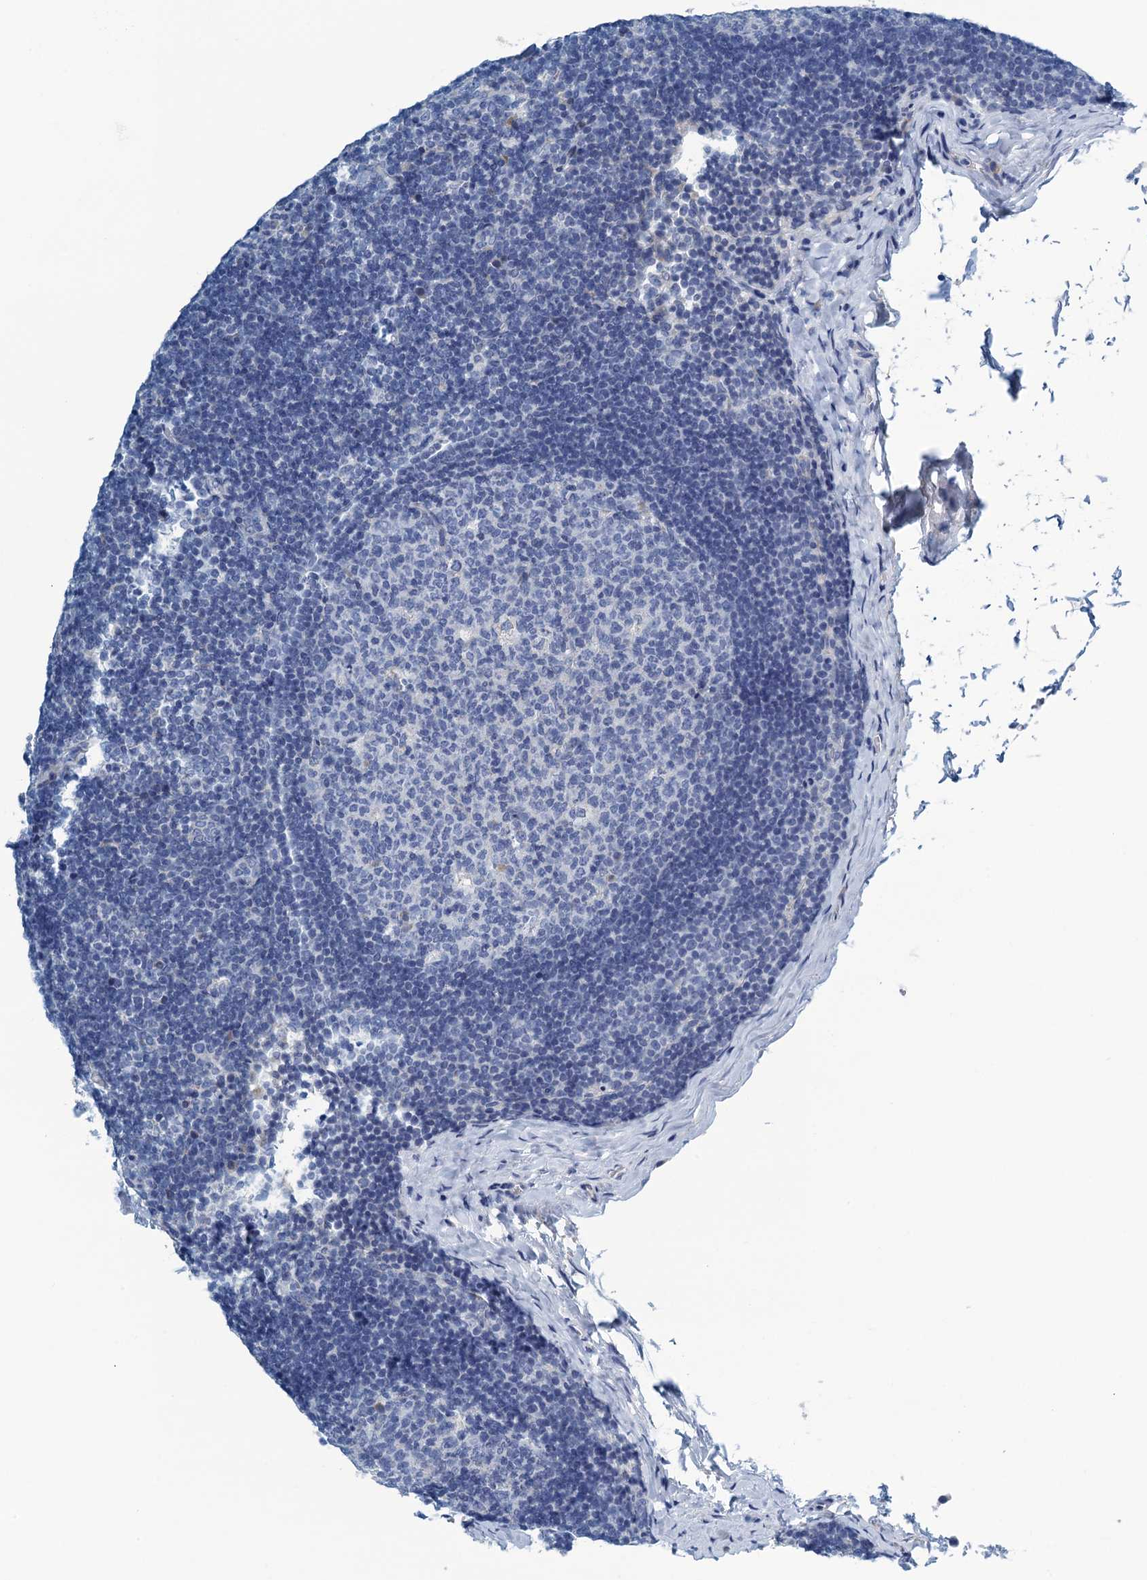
{"staining": {"intensity": "negative", "quantity": "none", "location": "none"}, "tissue": "lymph node", "cell_type": "Germinal center cells", "image_type": "normal", "snomed": [{"axis": "morphology", "description": "Normal tissue, NOS"}, {"axis": "topography", "description": "Lymph node"}], "caption": "High magnification brightfield microscopy of normal lymph node stained with DAB (brown) and counterstained with hematoxylin (blue): germinal center cells show no significant staining.", "gene": "C10orf88", "patient": {"sex": "female", "age": 22}}